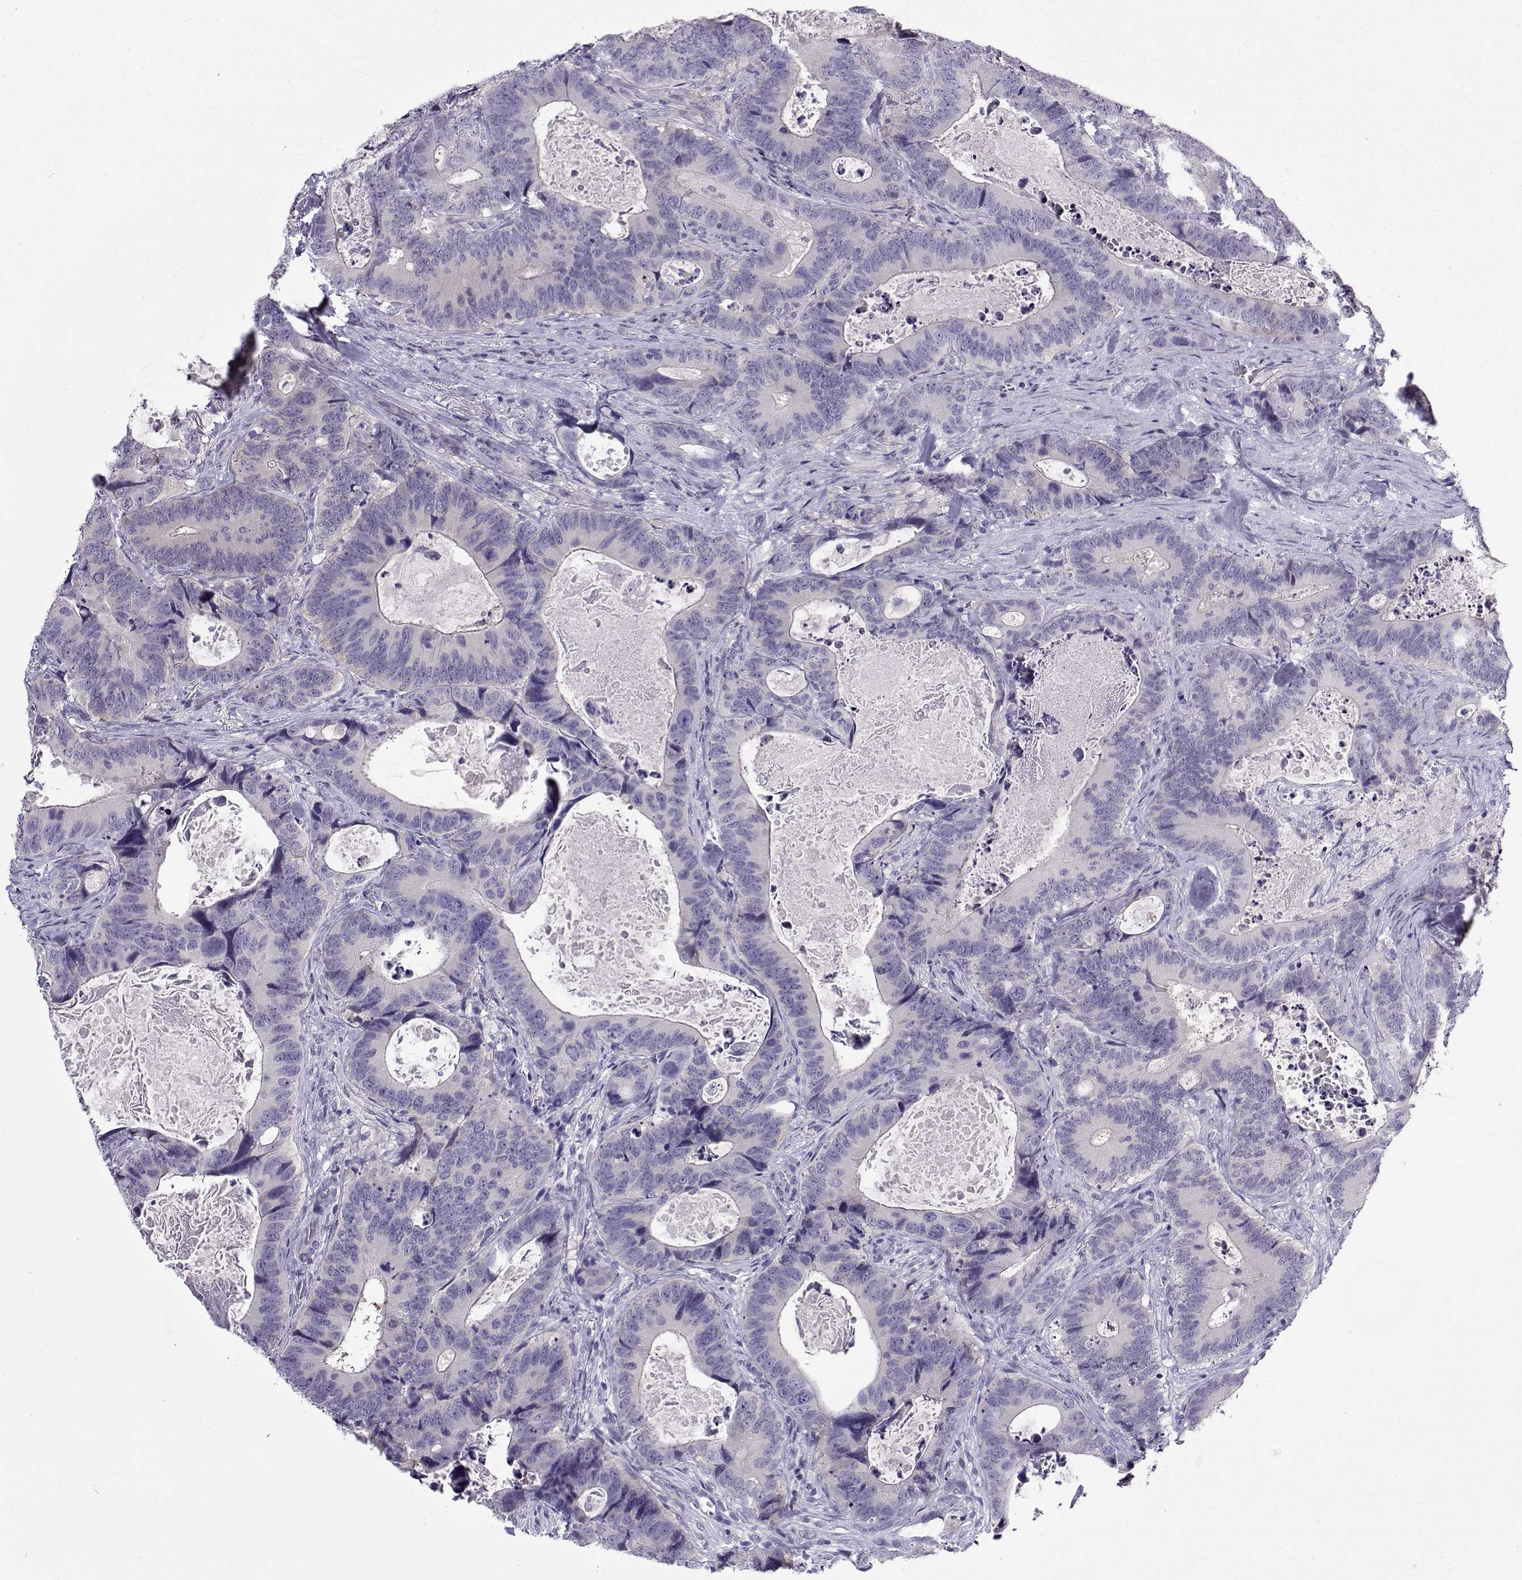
{"staining": {"intensity": "negative", "quantity": "none", "location": "none"}, "tissue": "colorectal cancer", "cell_type": "Tumor cells", "image_type": "cancer", "snomed": [{"axis": "morphology", "description": "Adenocarcinoma, NOS"}, {"axis": "topography", "description": "Colon"}], "caption": "Protein analysis of colorectal cancer demonstrates no significant positivity in tumor cells.", "gene": "FEZF1", "patient": {"sex": "female", "age": 82}}